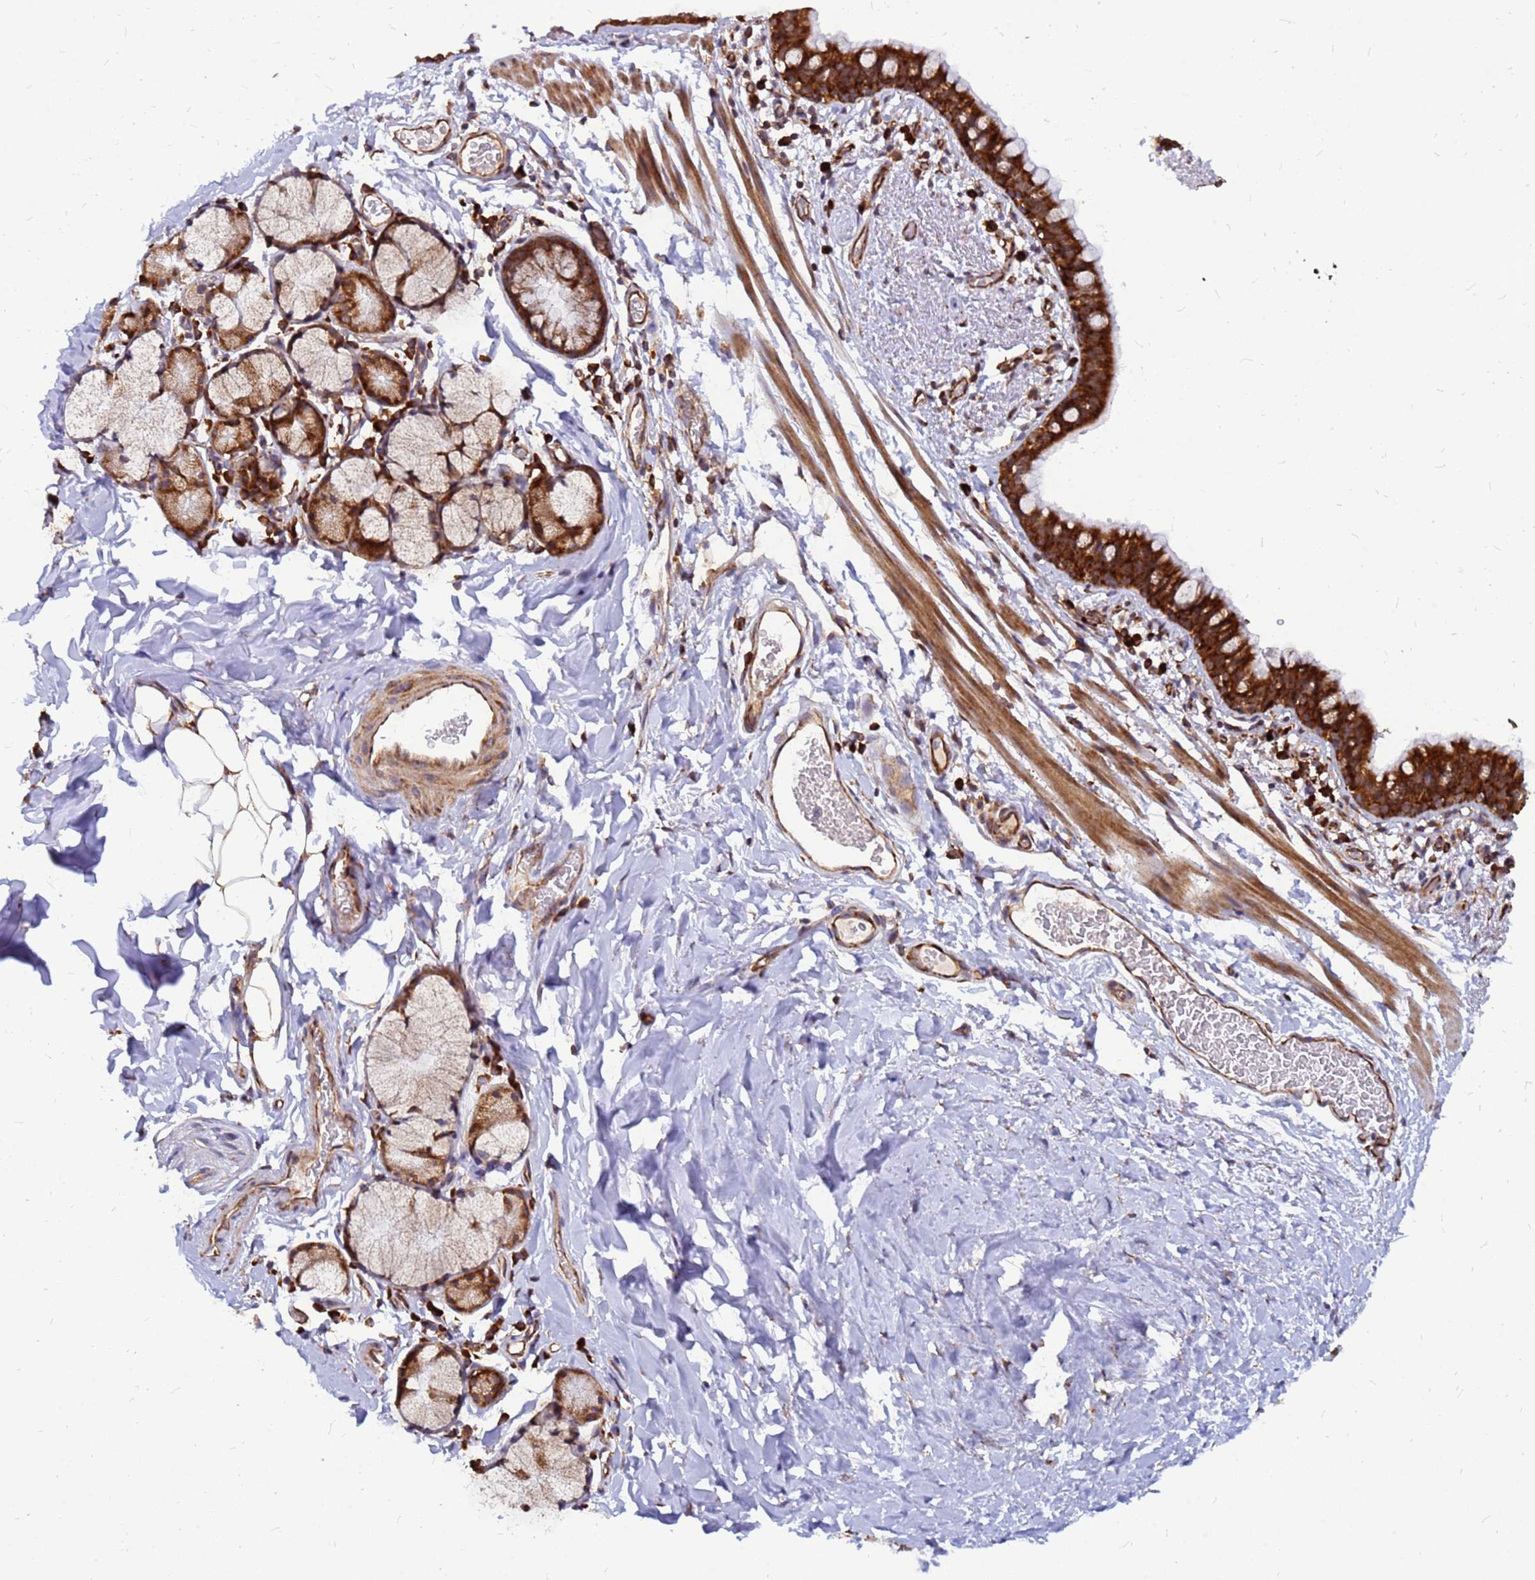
{"staining": {"intensity": "strong", "quantity": ">75%", "location": "cytoplasmic/membranous"}, "tissue": "bronchus", "cell_type": "Respiratory epithelial cells", "image_type": "normal", "snomed": [{"axis": "morphology", "description": "Normal tissue, NOS"}, {"axis": "topography", "description": "Cartilage tissue"}, {"axis": "topography", "description": "Bronchus"}], "caption": "Brown immunohistochemical staining in unremarkable bronchus displays strong cytoplasmic/membranous expression in approximately >75% of respiratory epithelial cells. (DAB = brown stain, brightfield microscopy at high magnification).", "gene": "RPL8", "patient": {"sex": "female", "age": 36}}